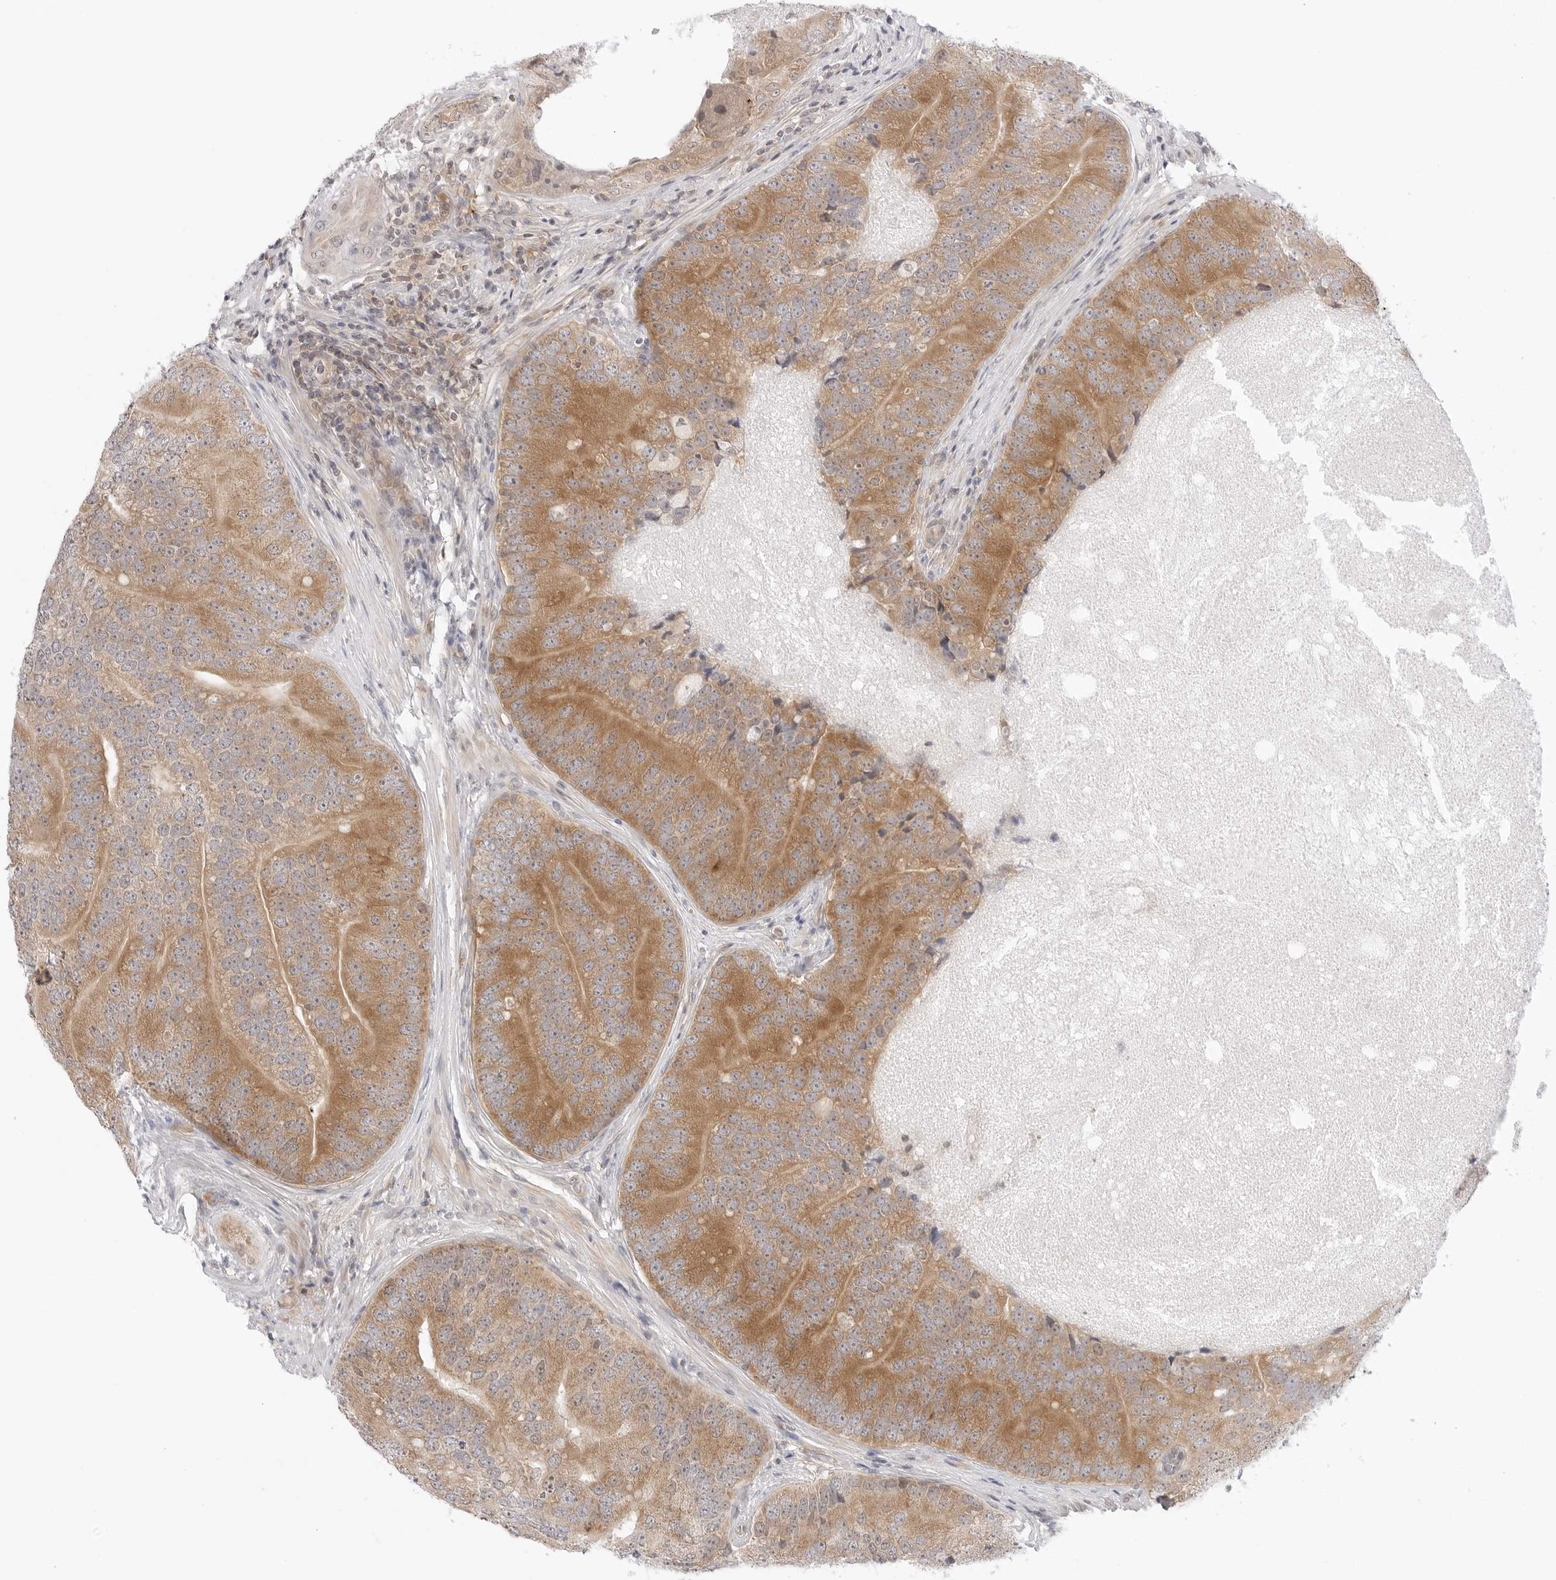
{"staining": {"intensity": "moderate", "quantity": ">75%", "location": "cytoplasmic/membranous"}, "tissue": "prostate cancer", "cell_type": "Tumor cells", "image_type": "cancer", "snomed": [{"axis": "morphology", "description": "Adenocarcinoma, High grade"}, {"axis": "topography", "description": "Prostate"}], "caption": "Tumor cells exhibit moderate cytoplasmic/membranous positivity in about >75% of cells in adenocarcinoma (high-grade) (prostate). The staining is performed using DAB brown chromogen to label protein expression. The nuclei are counter-stained blue using hematoxylin.", "gene": "NUDC", "patient": {"sex": "male", "age": 70}}